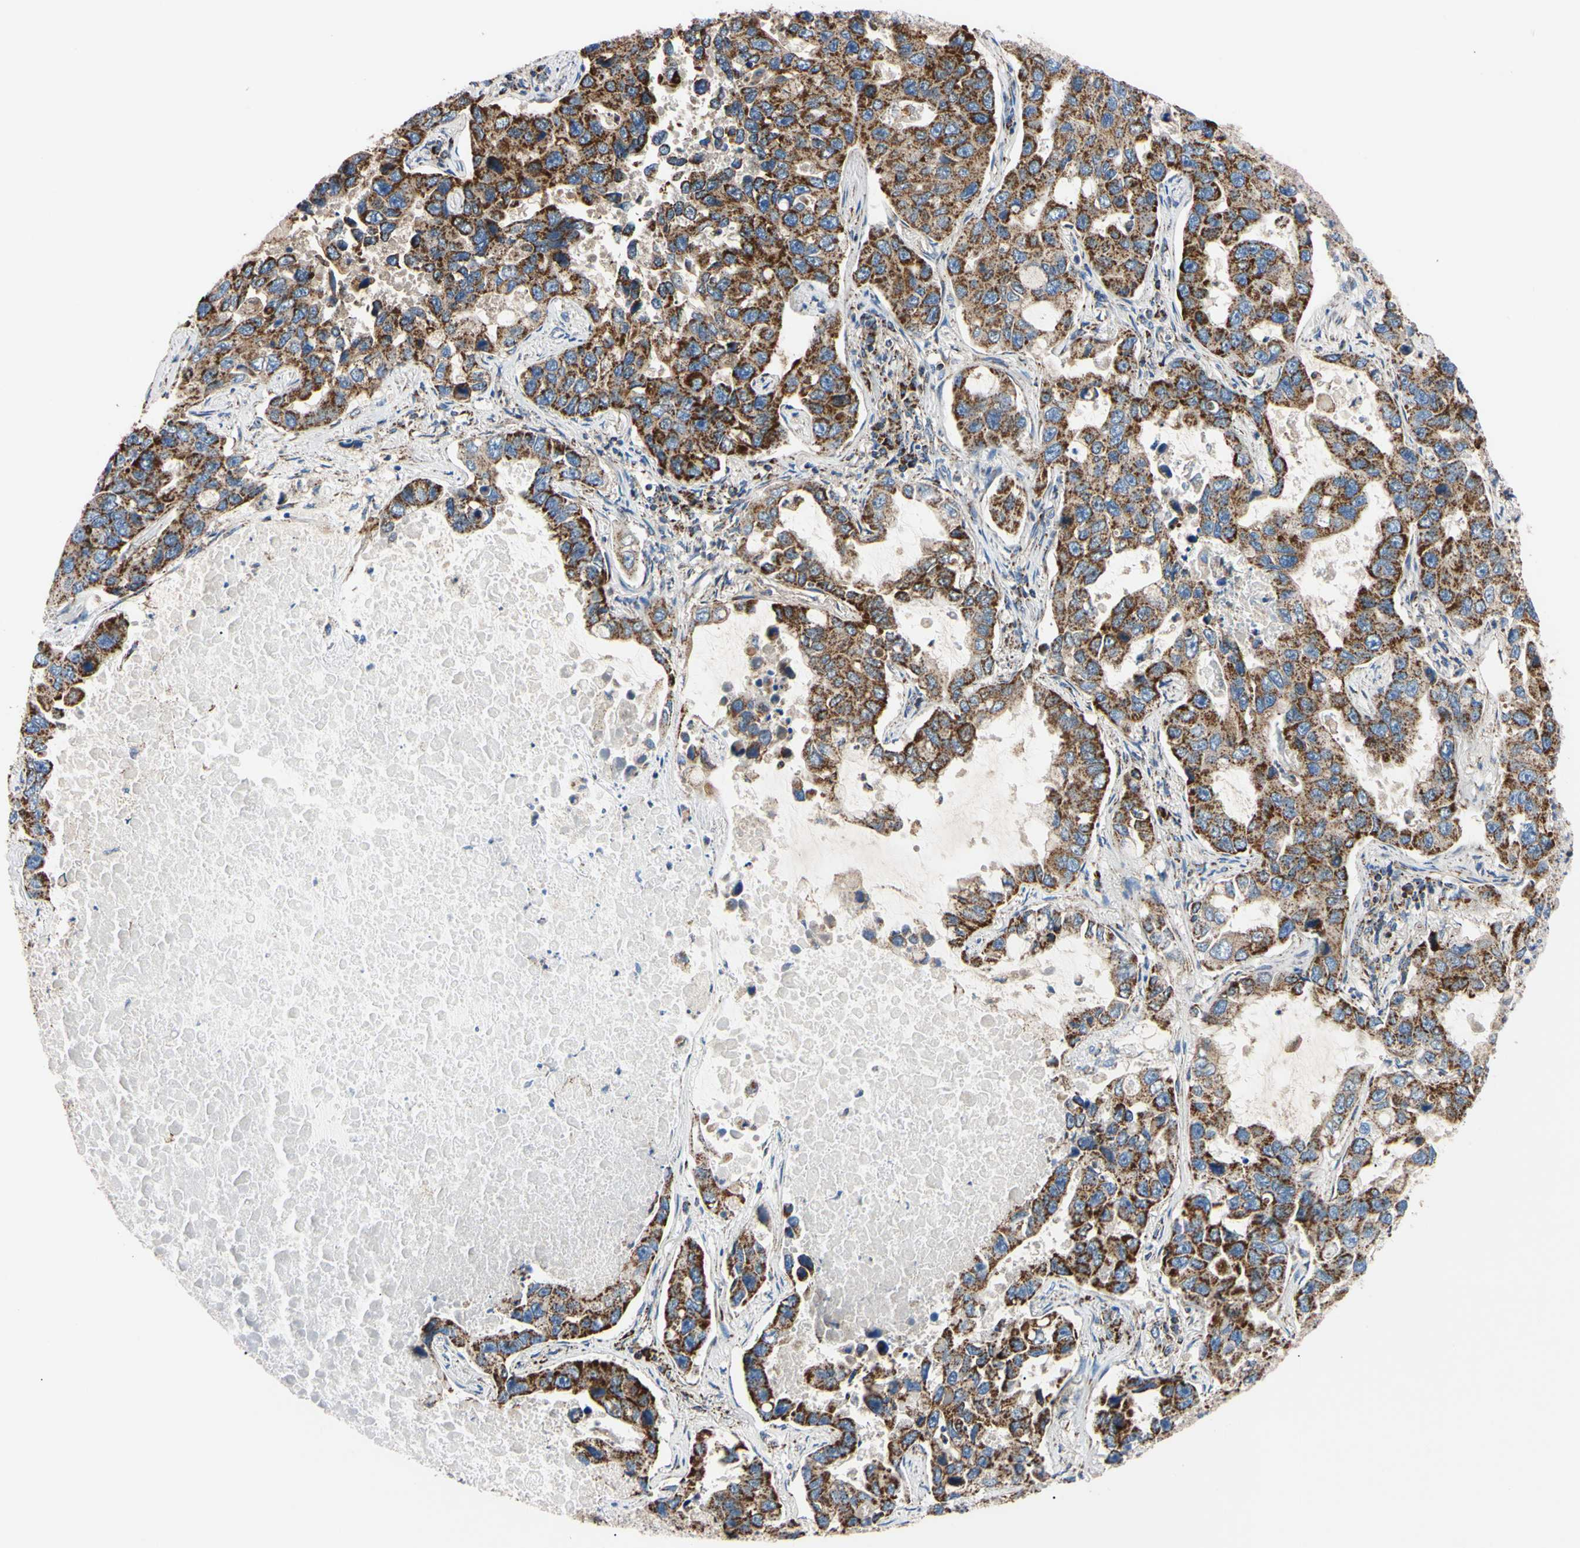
{"staining": {"intensity": "strong", "quantity": ">75%", "location": "cytoplasmic/membranous"}, "tissue": "lung cancer", "cell_type": "Tumor cells", "image_type": "cancer", "snomed": [{"axis": "morphology", "description": "Adenocarcinoma, NOS"}, {"axis": "topography", "description": "Lung"}], "caption": "Adenocarcinoma (lung) tissue reveals strong cytoplasmic/membranous staining in about >75% of tumor cells", "gene": "CLPP", "patient": {"sex": "male", "age": 64}}